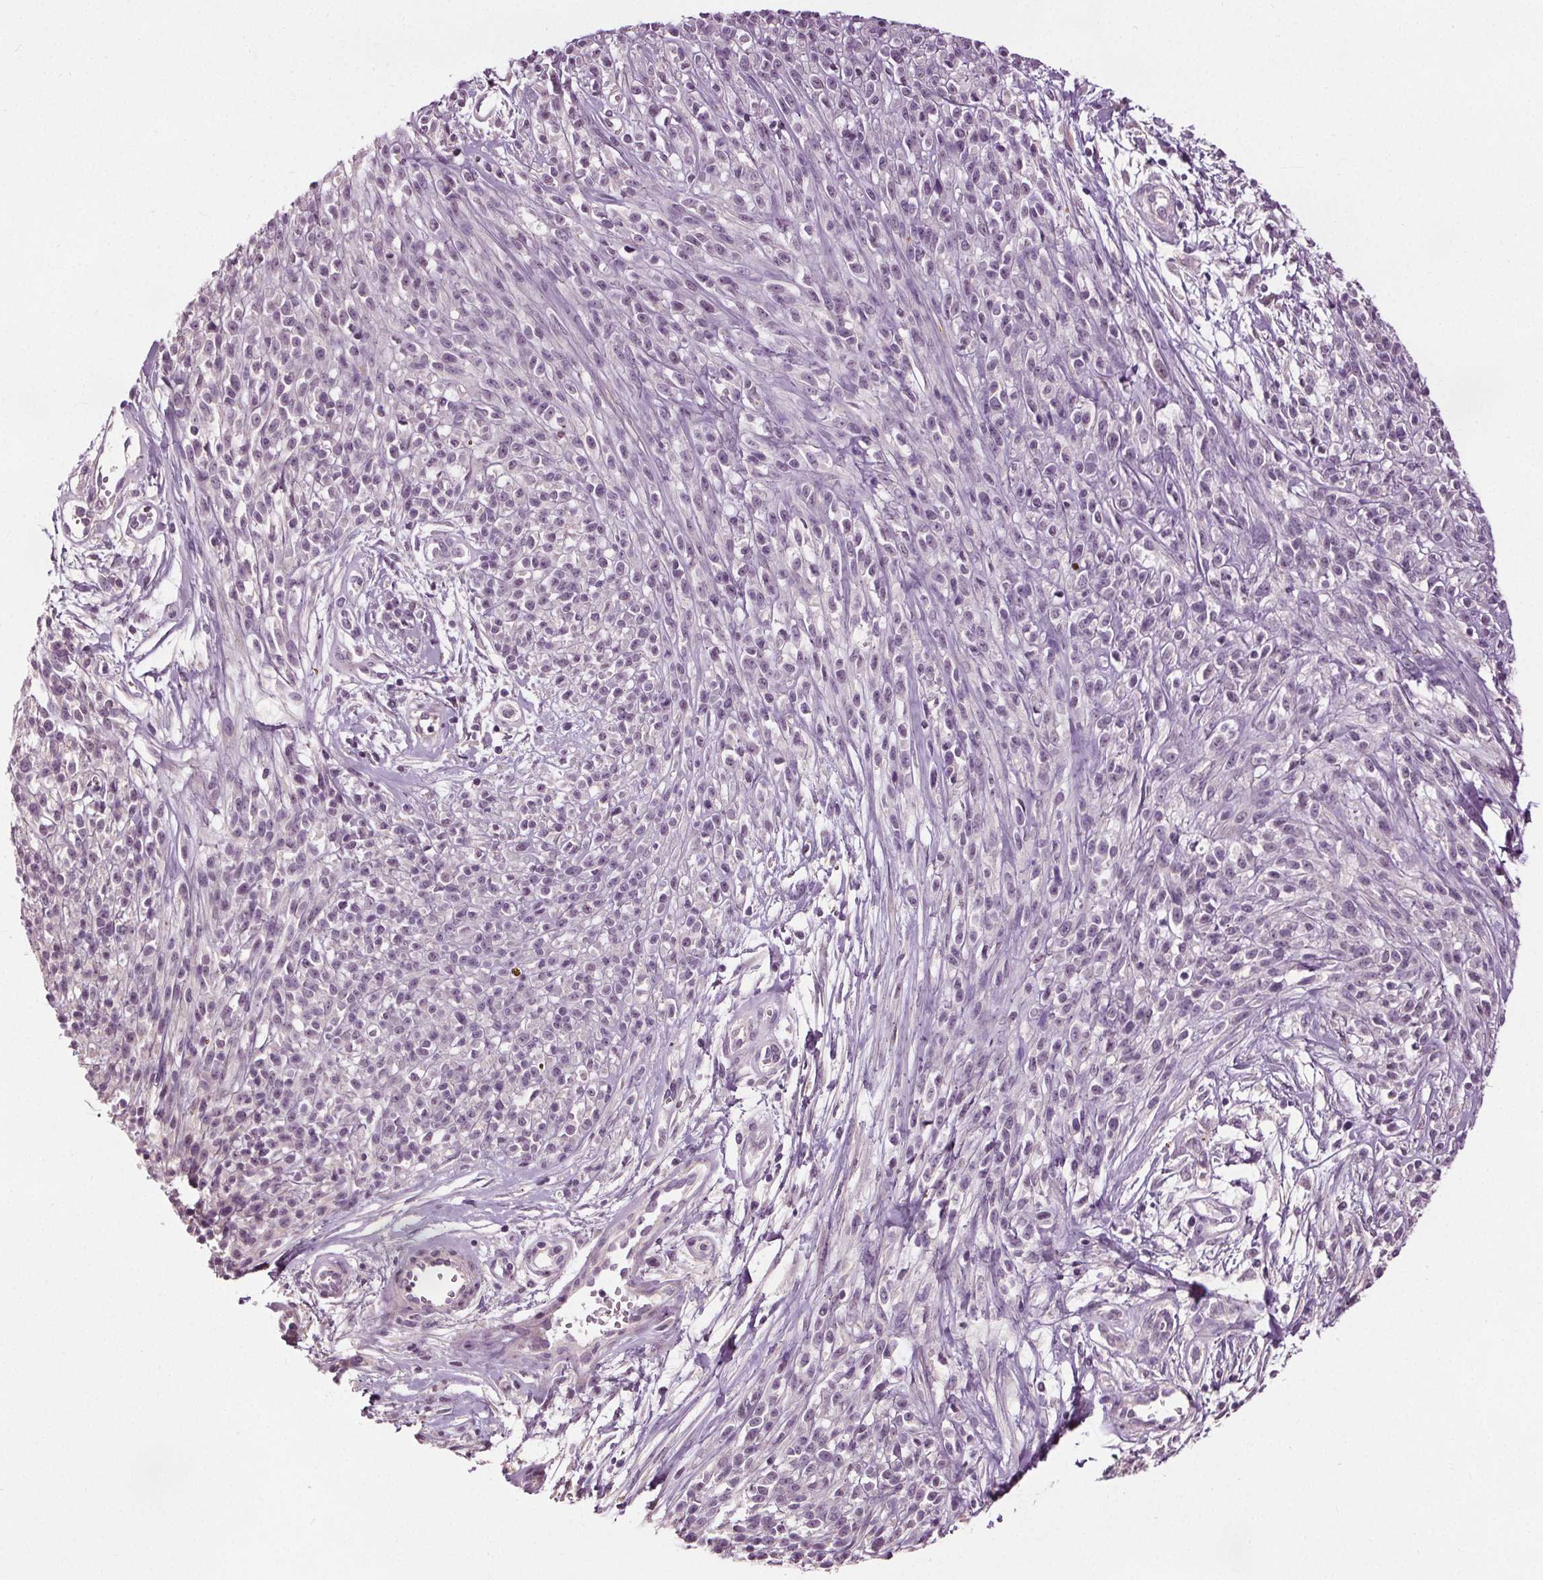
{"staining": {"intensity": "negative", "quantity": "none", "location": "none"}, "tissue": "melanoma", "cell_type": "Tumor cells", "image_type": "cancer", "snomed": [{"axis": "morphology", "description": "Malignant melanoma, NOS"}, {"axis": "topography", "description": "Skin"}, {"axis": "topography", "description": "Skin of trunk"}], "caption": "Tumor cells show no significant positivity in melanoma. (Immunohistochemistry, brightfield microscopy, high magnification).", "gene": "RASA1", "patient": {"sex": "male", "age": 74}}